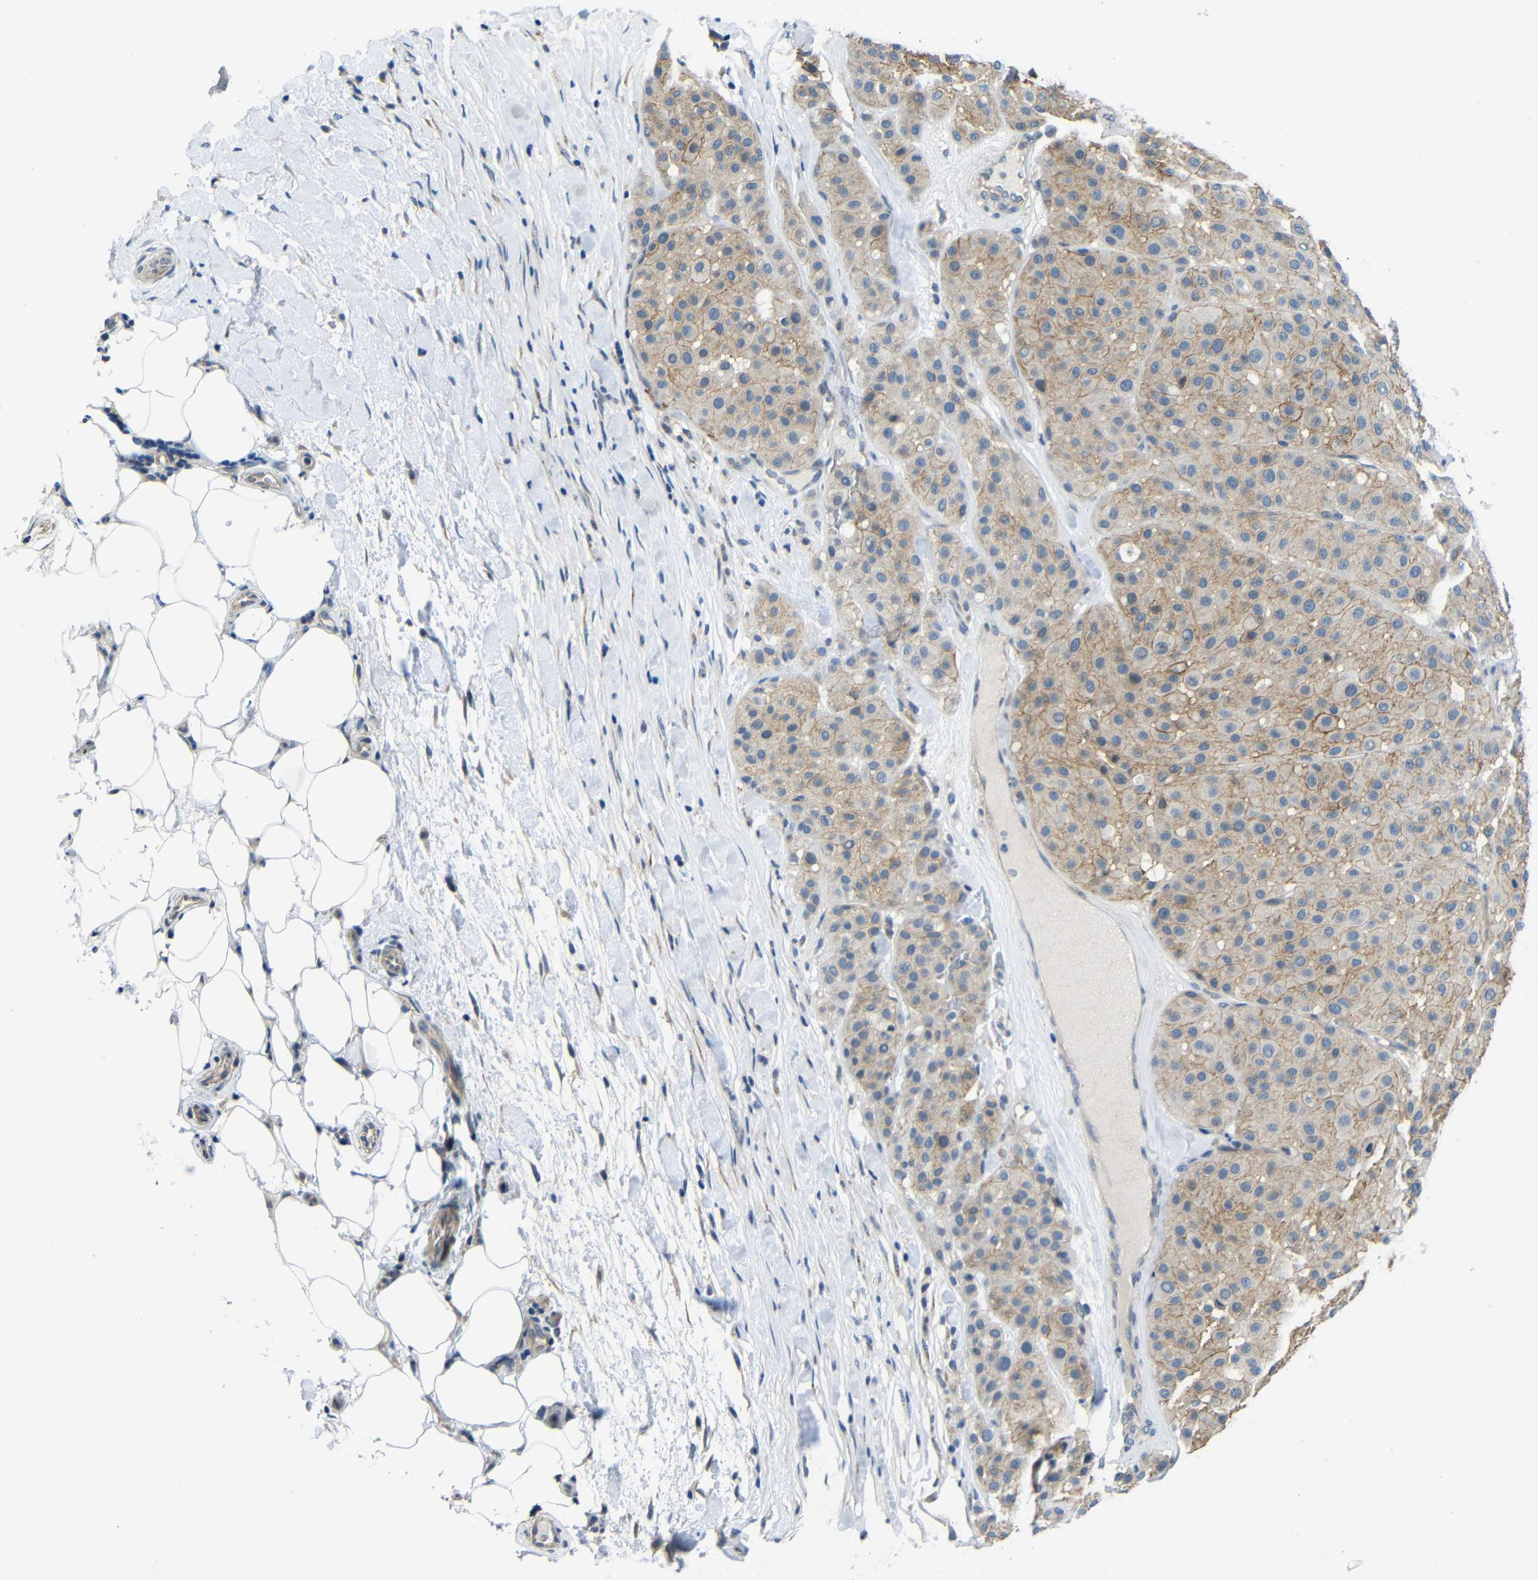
{"staining": {"intensity": "moderate", "quantity": ">75%", "location": "cytoplasmic/membranous"}, "tissue": "melanoma", "cell_type": "Tumor cells", "image_type": "cancer", "snomed": [{"axis": "morphology", "description": "Normal tissue, NOS"}, {"axis": "morphology", "description": "Malignant melanoma, Metastatic site"}, {"axis": "topography", "description": "Skin"}], "caption": "Immunohistochemical staining of human malignant melanoma (metastatic site) exhibits medium levels of moderate cytoplasmic/membranous positivity in about >75% of tumor cells. Using DAB (3,3'-diaminobenzidine) (brown) and hematoxylin (blue) stains, captured at high magnification using brightfield microscopy.", "gene": "ZNF90", "patient": {"sex": "male", "age": 41}}